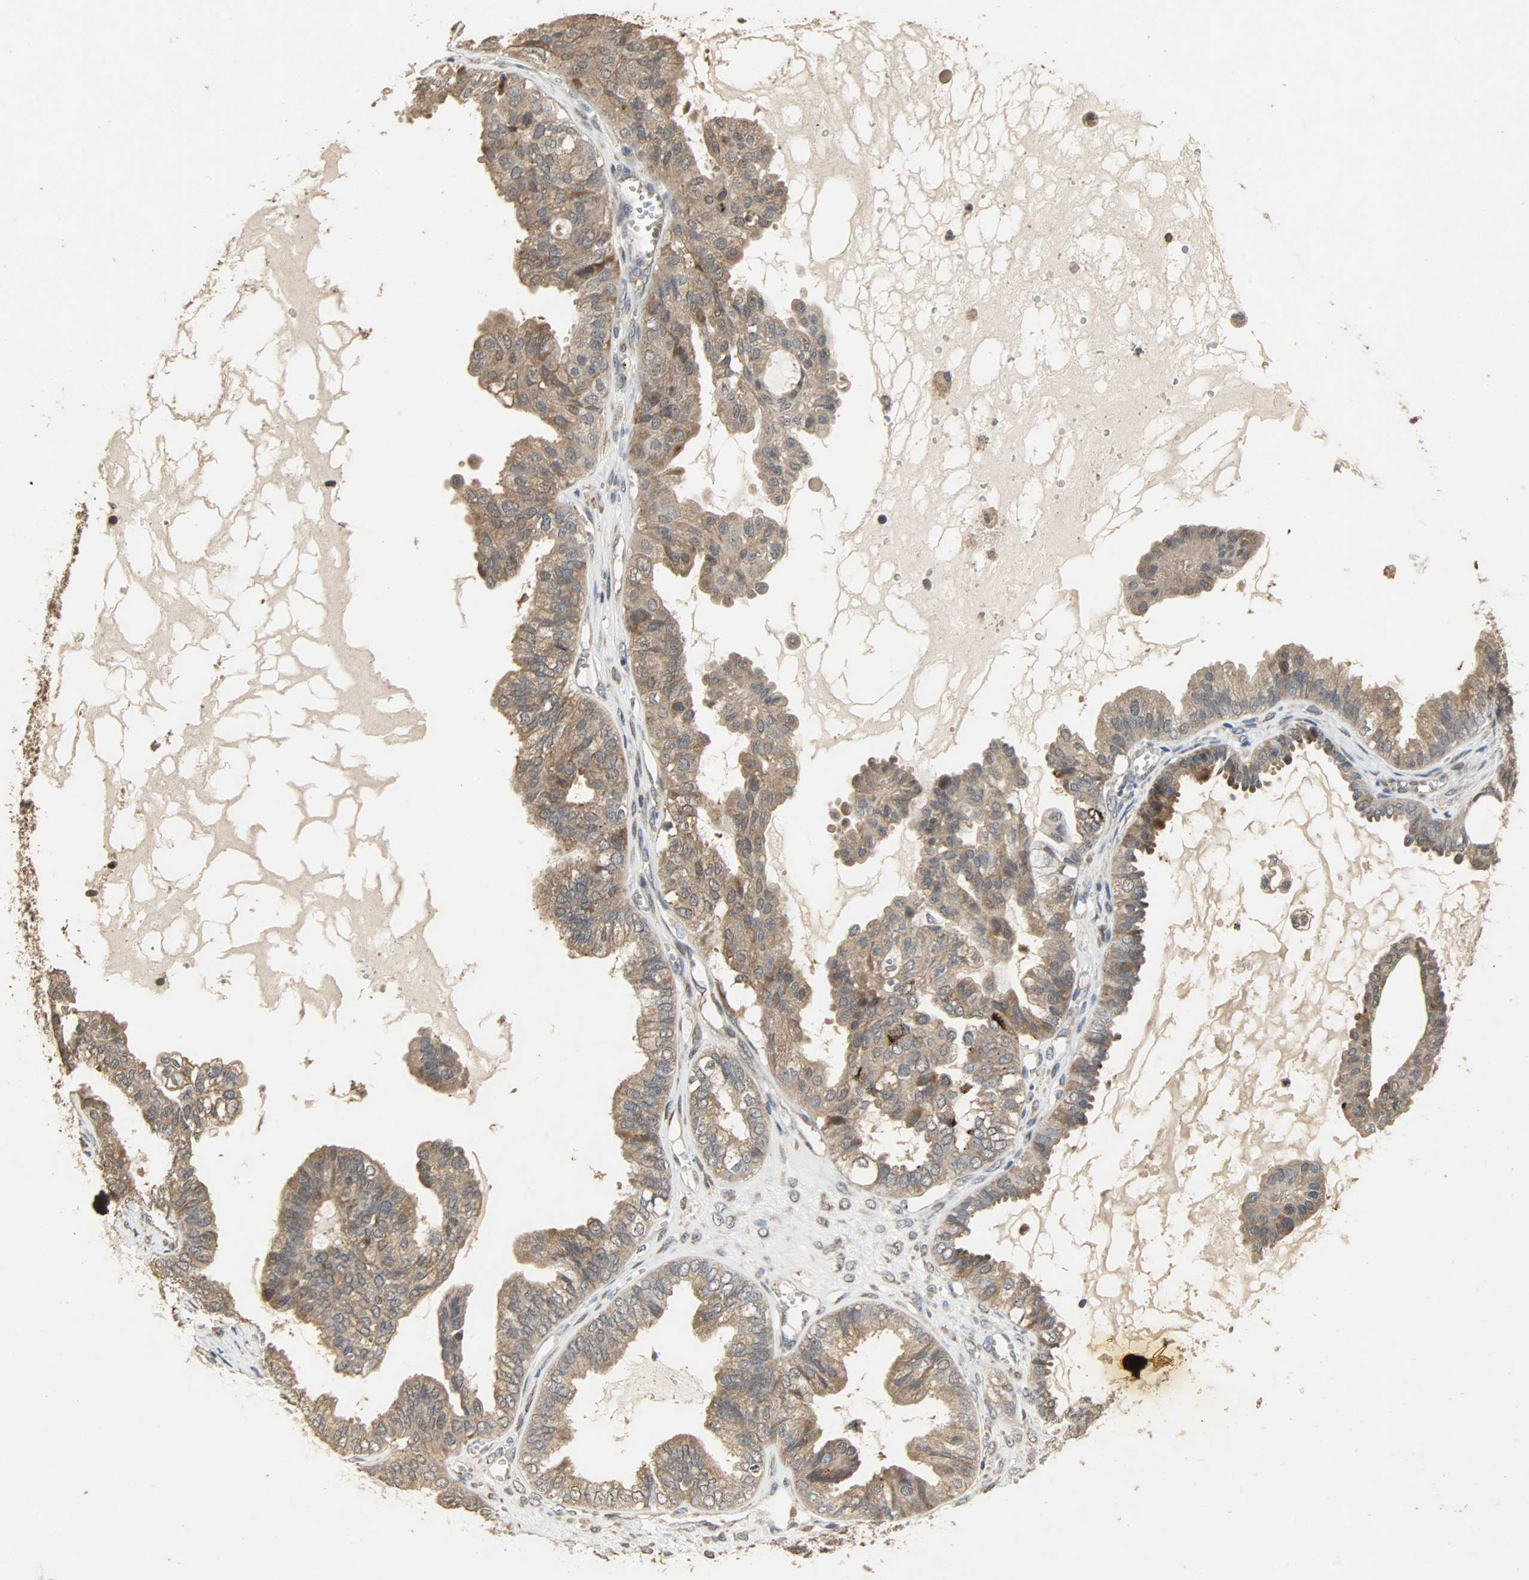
{"staining": {"intensity": "moderate", "quantity": ">75%", "location": "cytoplasmic/membranous"}, "tissue": "ovarian cancer", "cell_type": "Tumor cells", "image_type": "cancer", "snomed": [{"axis": "morphology", "description": "Carcinoma, NOS"}, {"axis": "morphology", "description": "Carcinoma, endometroid"}, {"axis": "topography", "description": "Ovary"}], "caption": "Approximately >75% of tumor cells in human carcinoma (ovarian) display moderate cytoplasmic/membranous protein expression as visualized by brown immunohistochemical staining.", "gene": "CDKN2C", "patient": {"sex": "female", "age": 50}}